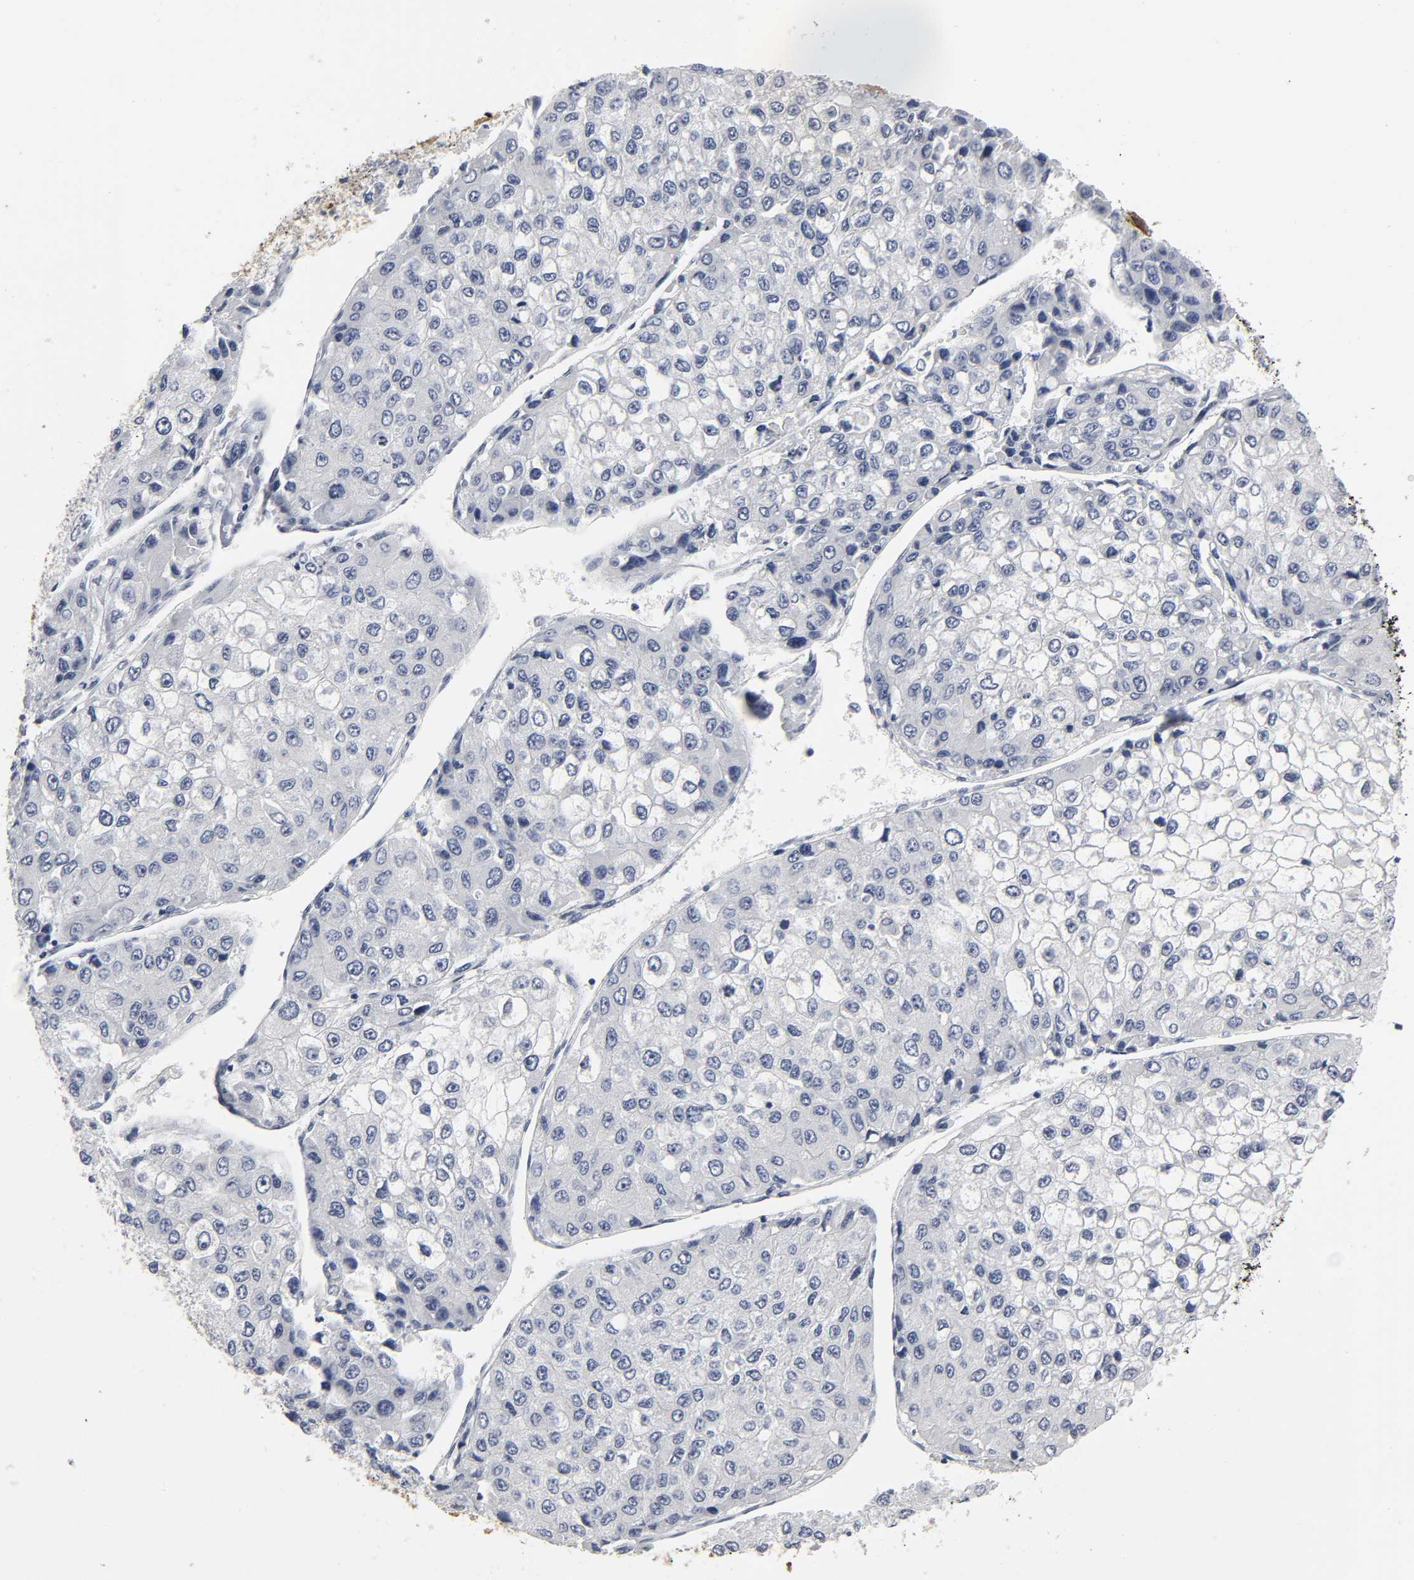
{"staining": {"intensity": "negative", "quantity": "none", "location": "none"}, "tissue": "liver cancer", "cell_type": "Tumor cells", "image_type": "cancer", "snomed": [{"axis": "morphology", "description": "Carcinoma, Hepatocellular, NOS"}, {"axis": "topography", "description": "Liver"}], "caption": "High power microscopy histopathology image of an immunohistochemistry (IHC) micrograph of liver hepatocellular carcinoma, revealing no significant staining in tumor cells. (DAB (3,3'-diaminobenzidine) immunohistochemistry (IHC) visualized using brightfield microscopy, high magnification).", "gene": "TCAP", "patient": {"sex": "female", "age": 66}}